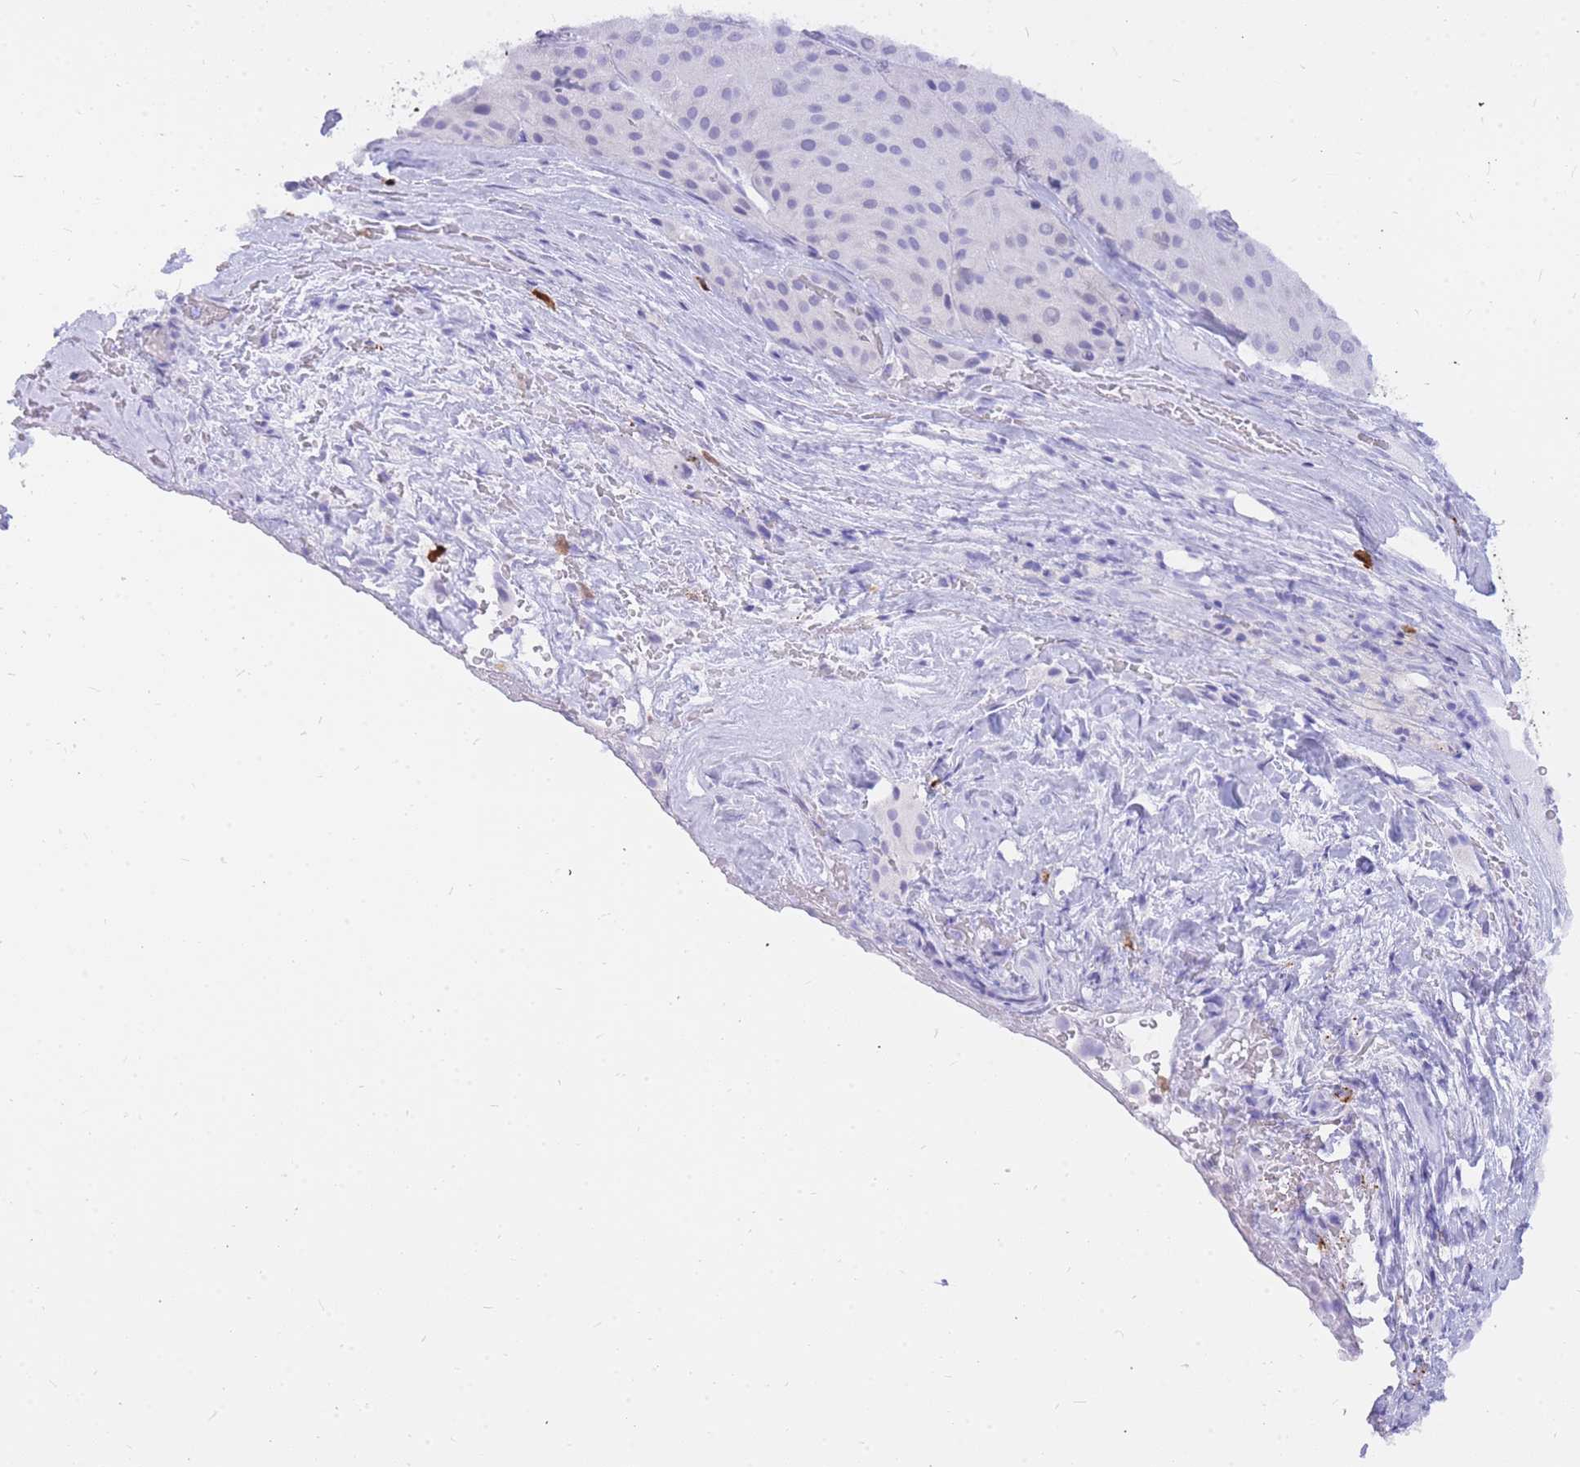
{"staining": {"intensity": "negative", "quantity": "none", "location": "none"}, "tissue": "melanoma", "cell_type": "Tumor cells", "image_type": "cancer", "snomed": [{"axis": "morphology", "description": "Malignant melanoma, Metastatic site"}, {"axis": "topography", "description": "Smooth muscle"}], "caption": "The IHC histopathology image has no significant positivity in tumor cells of malignant melanoma (metastatic site) tissue. (Immunohistochemistry, brightfield microscopy, high magnification).", "gene": "HERC1", "patient": {"sex": "male", "age": 41}}